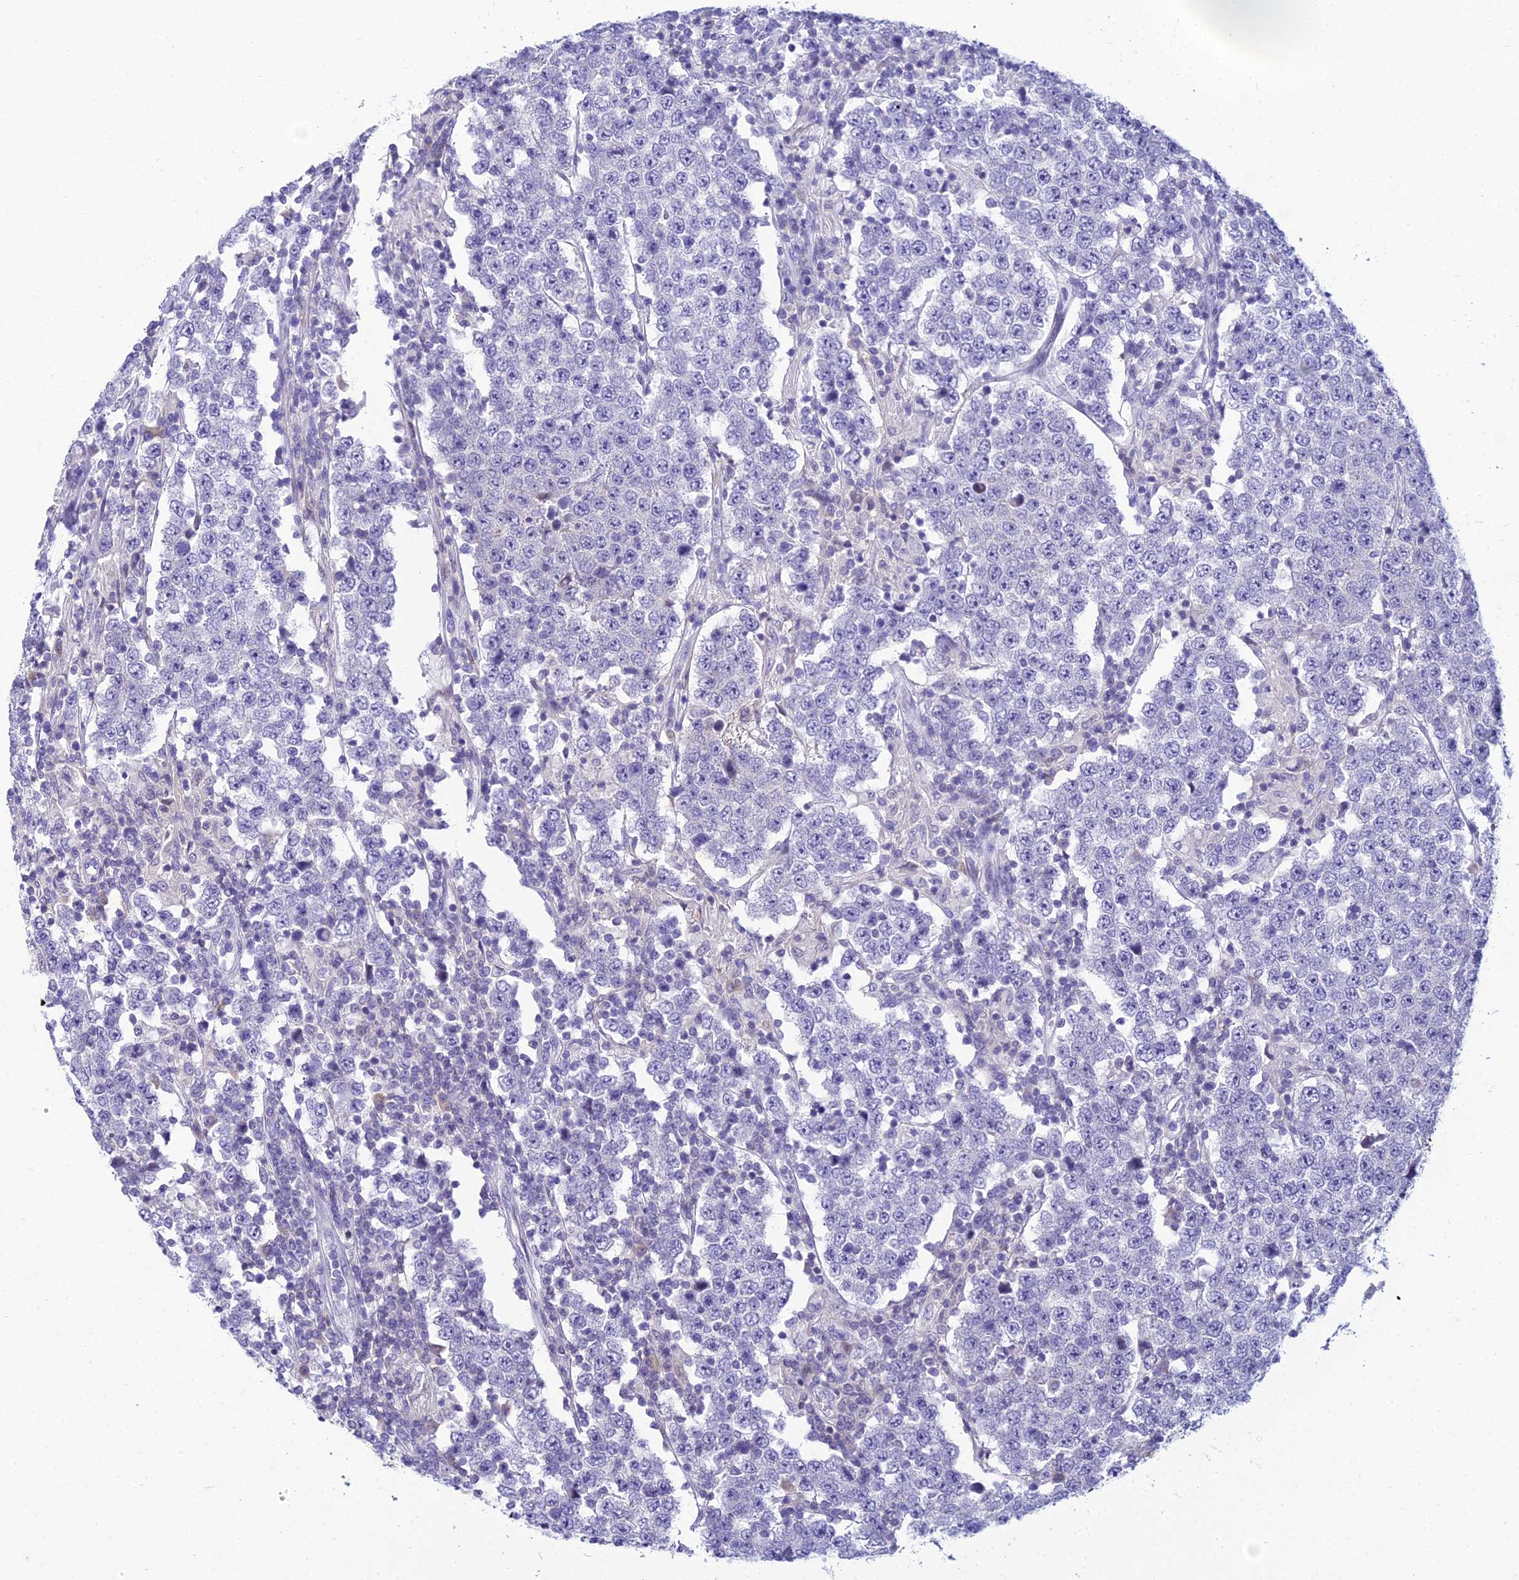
{"staining": {"intensity": "negative", "quantity": "none", "location": "none"}, "tissue": "testis cancer", "cell_type": "Tumor cells", "image_type": "cancer", "snomed": [{"axis": "morphology", "description": "Normal tissue, NOS"}, {"axis": "morphology", "description": "Urothelial carcinoma, High grade"}, {"axis": "morphology", "description": "Seminoma, NOS"}, {"axis": "morphology", "description": "Carcinoma, Embryonal, NOS"}, {"axis": "topography", "description": "Urinary bladder"}, {"axis": "topography", "description": "Testis"}], "caption": "DAB immunohistochemical staining of human testis high-grade urothelial carcinoma reveals no significant staining in tumor cells.", "gene": "ZMIZ1", "patient": {"sex": "male", "age": 41}}